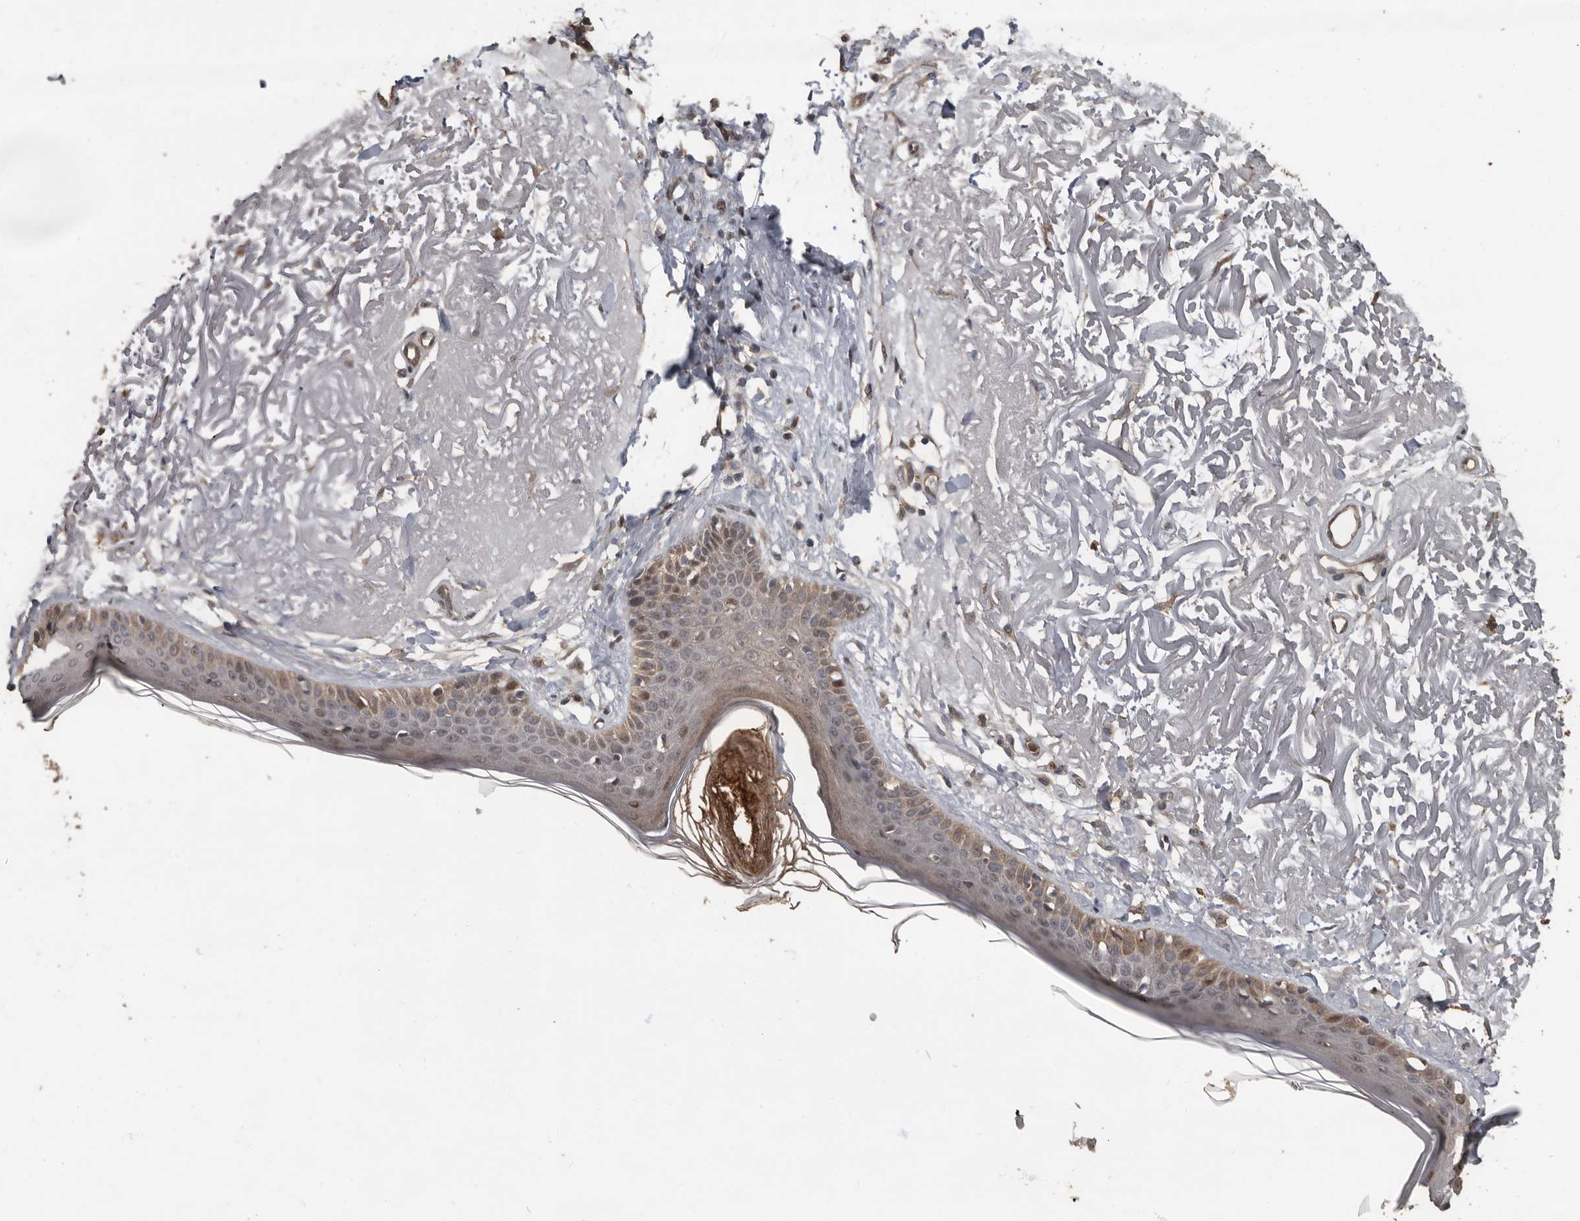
{"staining": {"intensity": "weak", "quantity": ">75%", "location": "cytoplasmic/membranous,nuclear"}, "tissue": "skin", "cell_type": "Fibroblasts", "image_type": "normal", "snomed": [{"axis": "morphology", "description": "Normal tissue, NOS"}, {"axis": "topography", "description": "Skin"}, {"axis": "topography", "description": "Skeletal muscle"}], "caption": "A histopathology image showing weak cytoplasmic/membranous,nuclear expression in approximately >75% of fibroblasts in normal skin, as visualized by brown immunohistochemical staining.", "gene": "FSBP", "patient": {"sex": "male", "age": 83}}